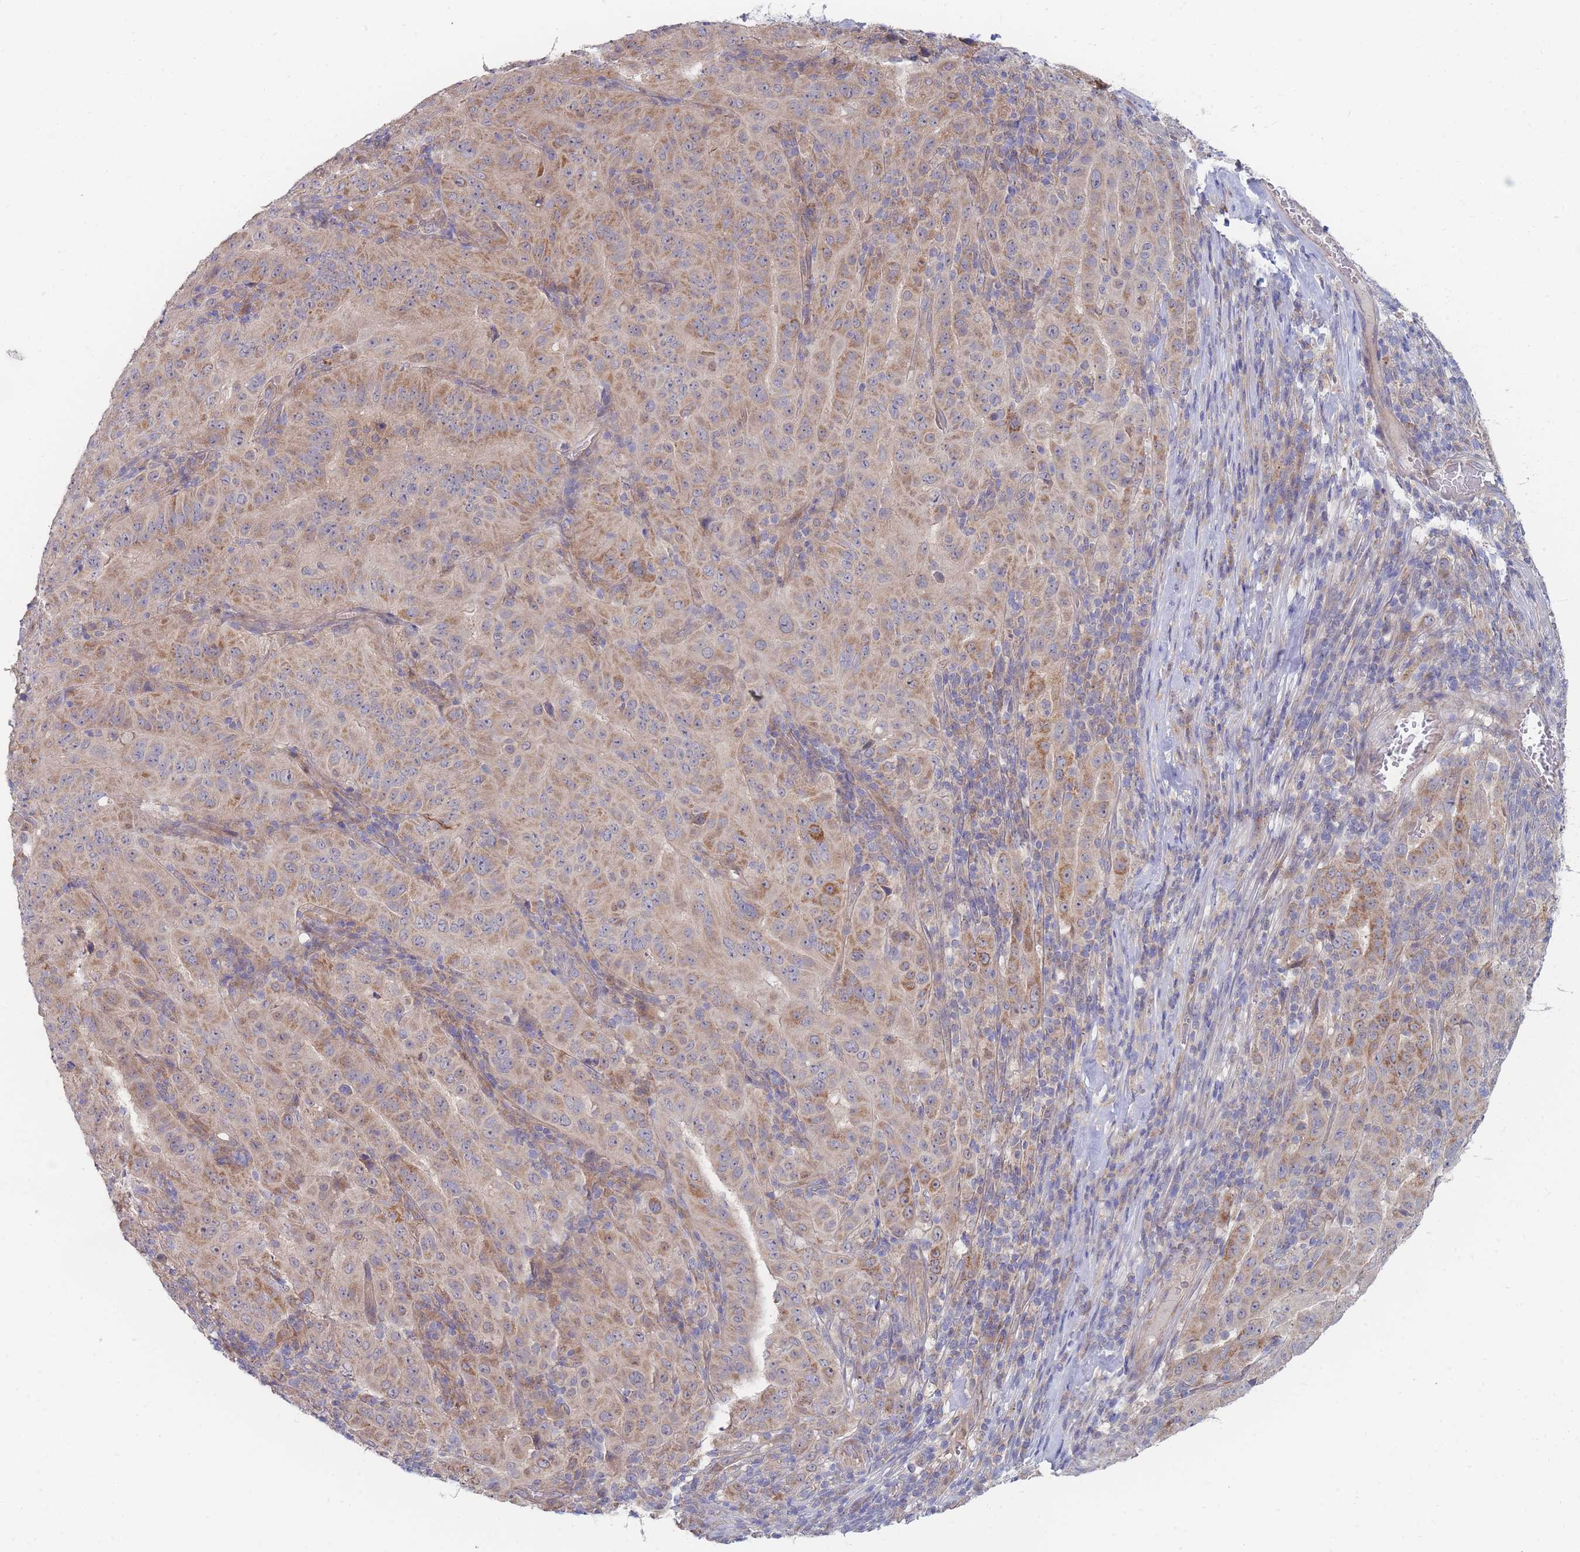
{"staining": {"intensity": "moderate", "quantity": ">75%", "location": "cytoplasmic/membranous"}, "tissue": "pancreatic cancer", "cell_type": "Tumor cells", "image_type": "cancer", "snomed": [{"axis": "morphology", "description": "Adenocarcinoma, NOS"}, {"axis": "topography", "description": "Pancreas"}], "caption": "Pancreatic cancer (adenocarcinoma) tissue demonstrates moderate cytoplasmic/membranous expression in approximately >75% of tumor cells, visualized by immunohistochemistry. The staining is performed using DAB (3,3'-diaminobenzidine) brown chromogen to label protein expression. The nuclei are counter-stained blue using hematoxylin.", "gene": "NUB1", "patient": {"sex": "male", "age": 63}}